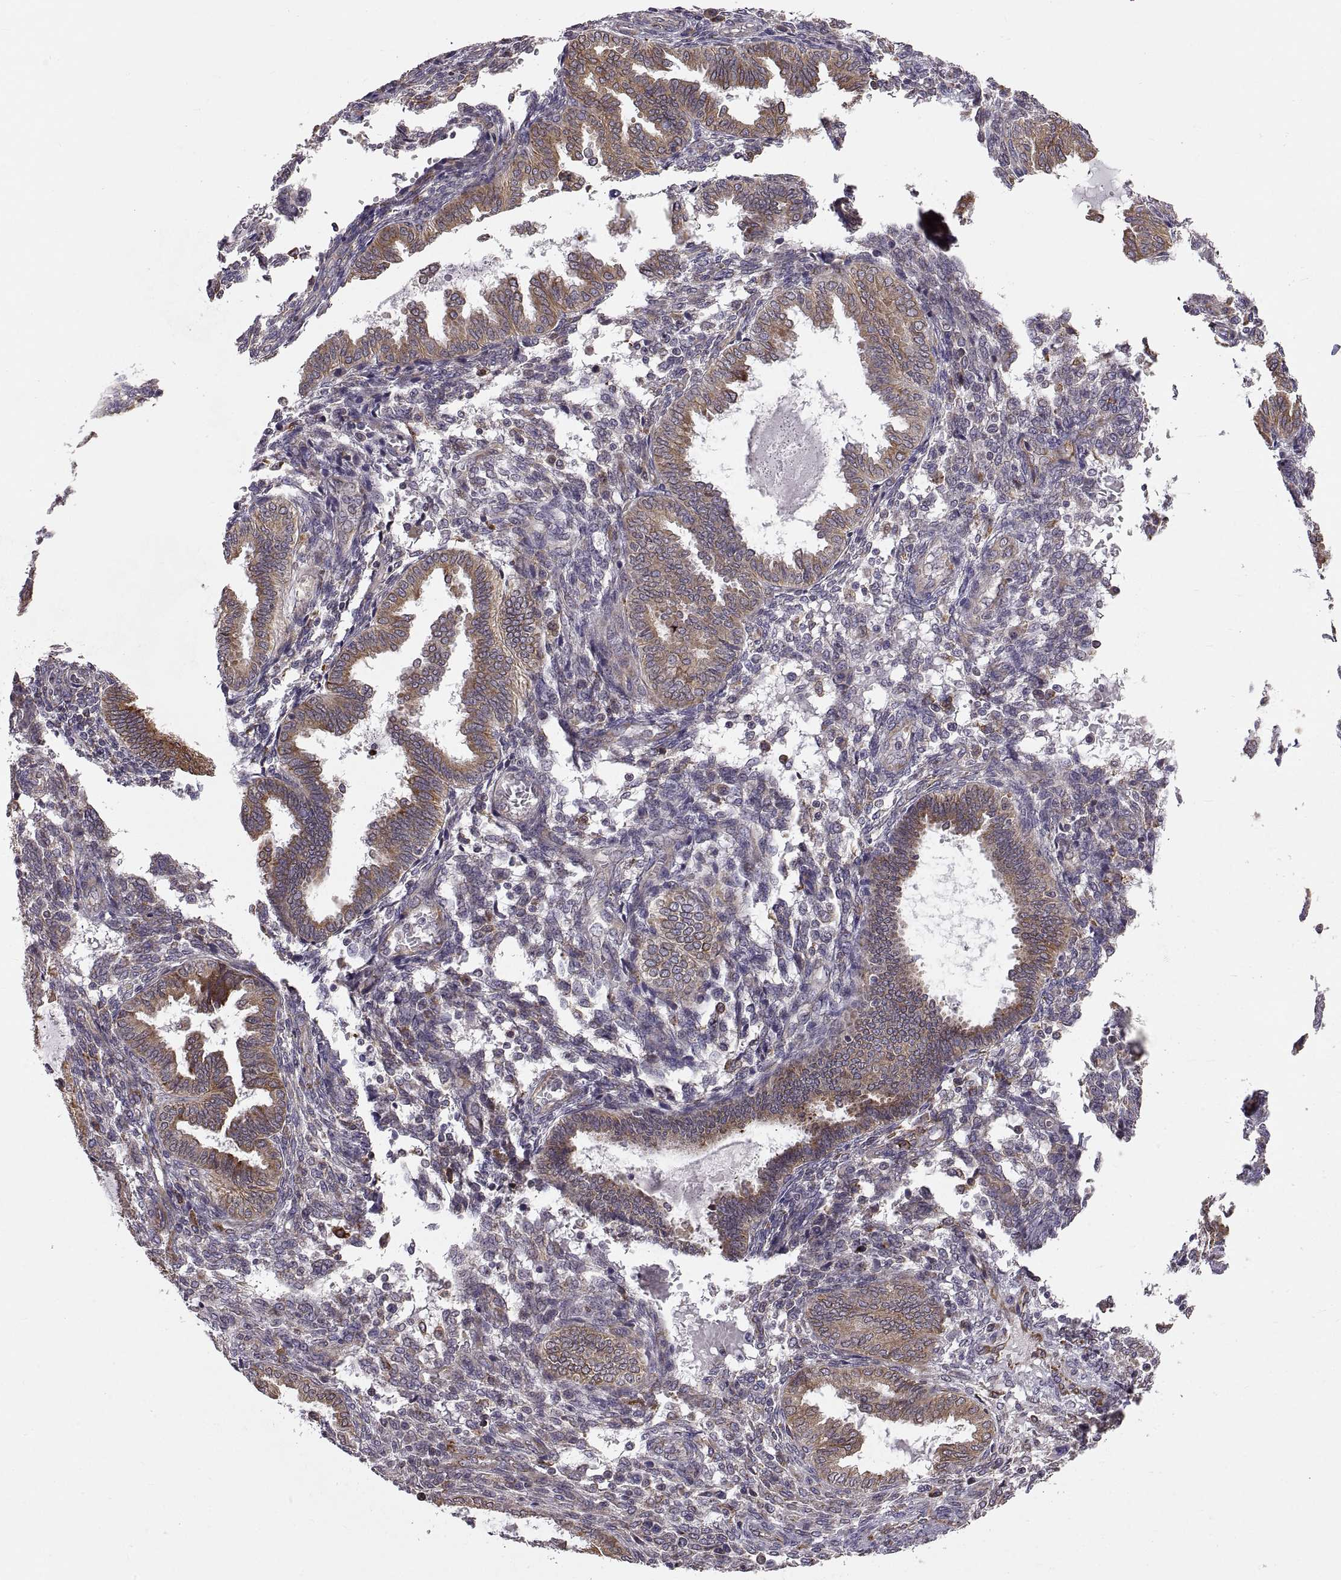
{"staining": {"intensity": "negative", "quantity": "none", "location": "none"}, "tissue": "endometrium", "cell_type": "Cells in endometrial stroma", "image_type": "normal", "snomed": [{"axis": "morphology", "description": "Normal tissue, NOS"}, {"axis": "topography", "description": "Endometrium"}], "caption": "Immunohistochemical staining of normal human endometrium reveals no significant expression in cells in endometrial stroma.", "gene": "PLEKHB2", "patient": {"sex": "female", "age": 42}}